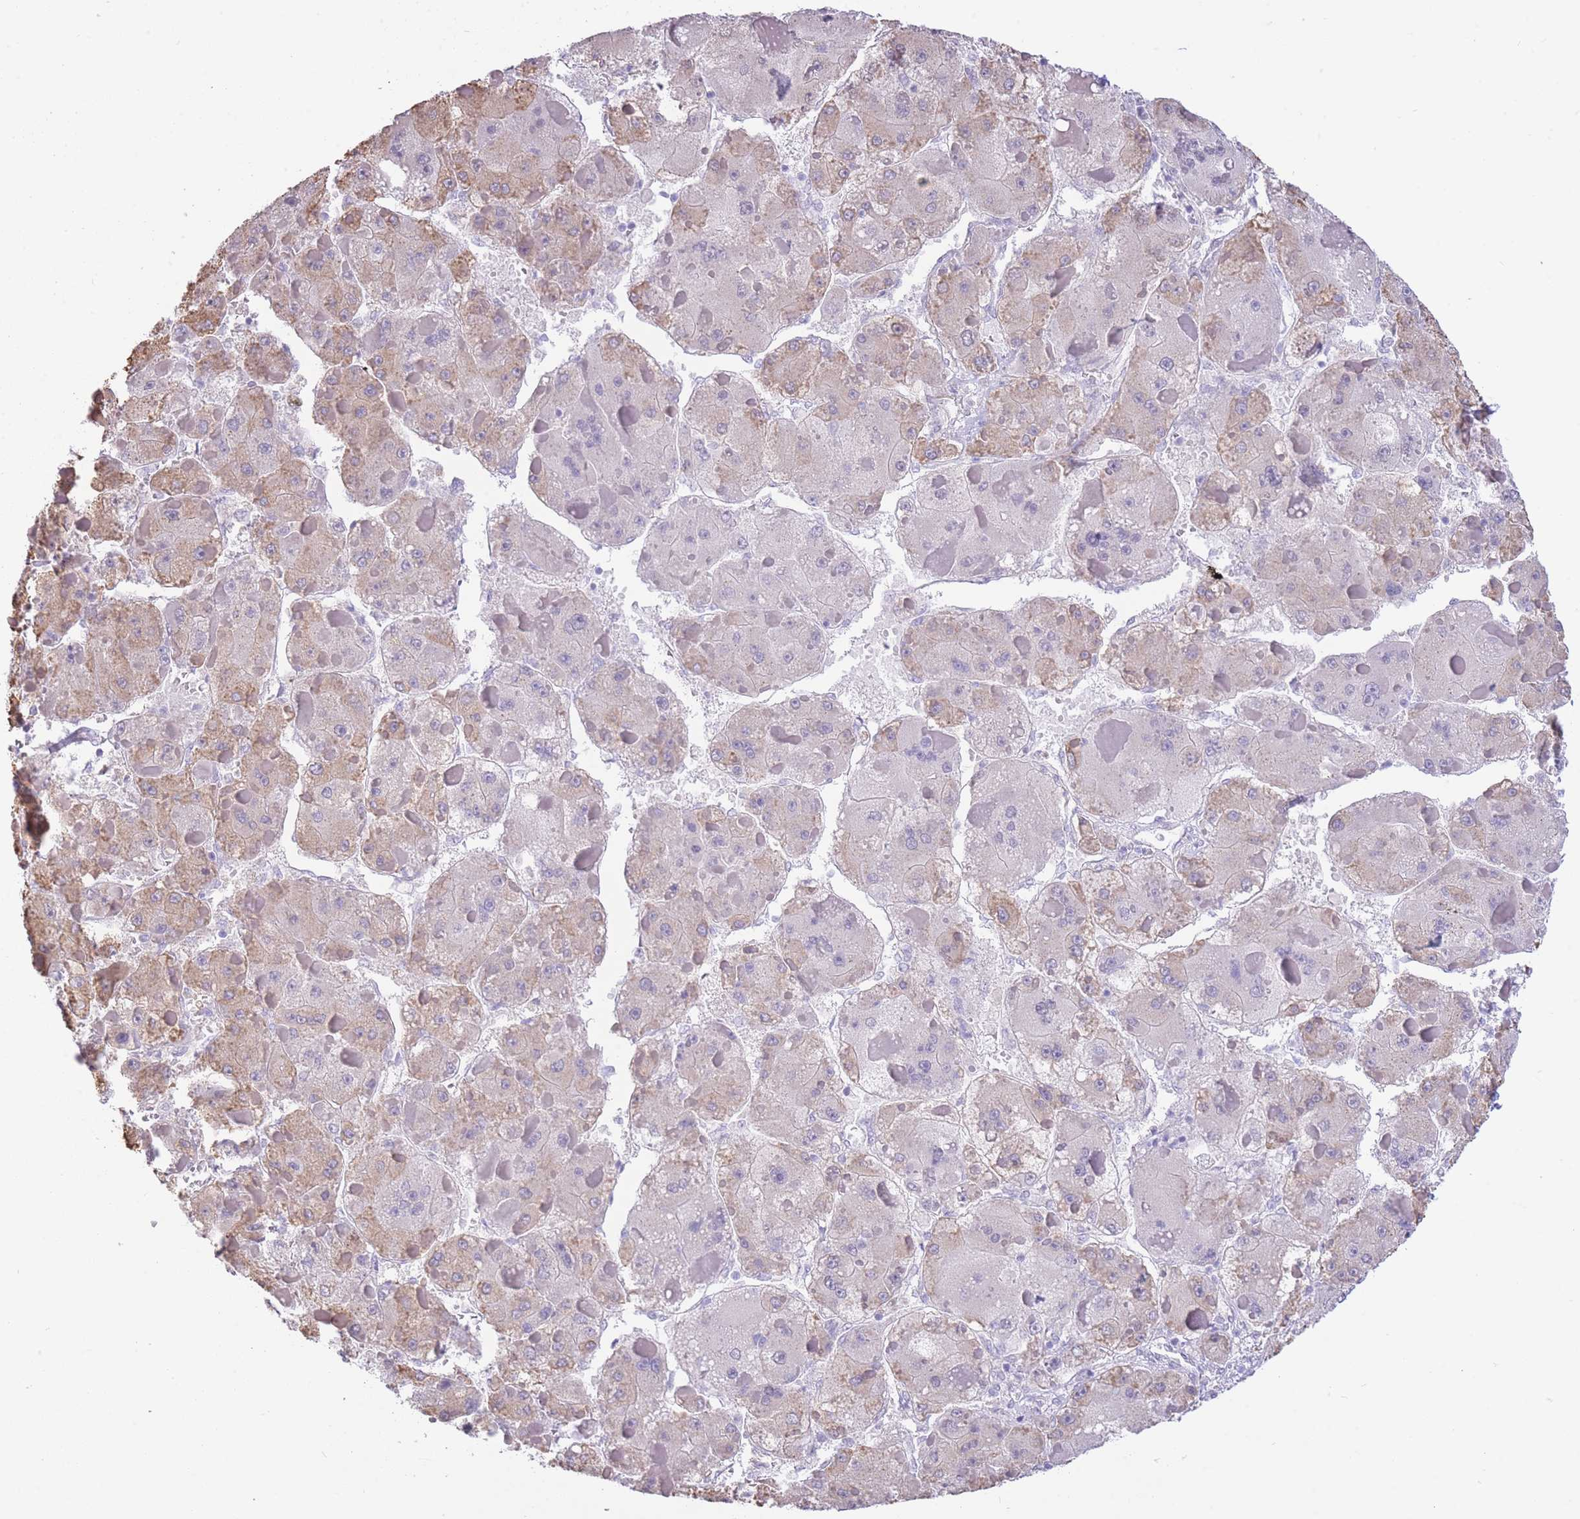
{"staining": {"intensity": "weak", "quantity": "<25%", "location": "cytoplasmic/membranous"}, "tissue": "liver cancer", "cell_type": "Tumor cells", "image_type": "cancer", "snomed": [{"axis": "morphology", "description": "Carcinoma, Hepatocellular, NOS"}, {"axis": "topography", "description": "Liver"}], "caption": "Immunohistochemistry histopathology image of human hepatocellular carcinoma (liver) stained for a protein (brown), which demonstrates no positivity in tumor cells.", "gene": "PSG8", "patient": {"sex": "female", "age": 73}}